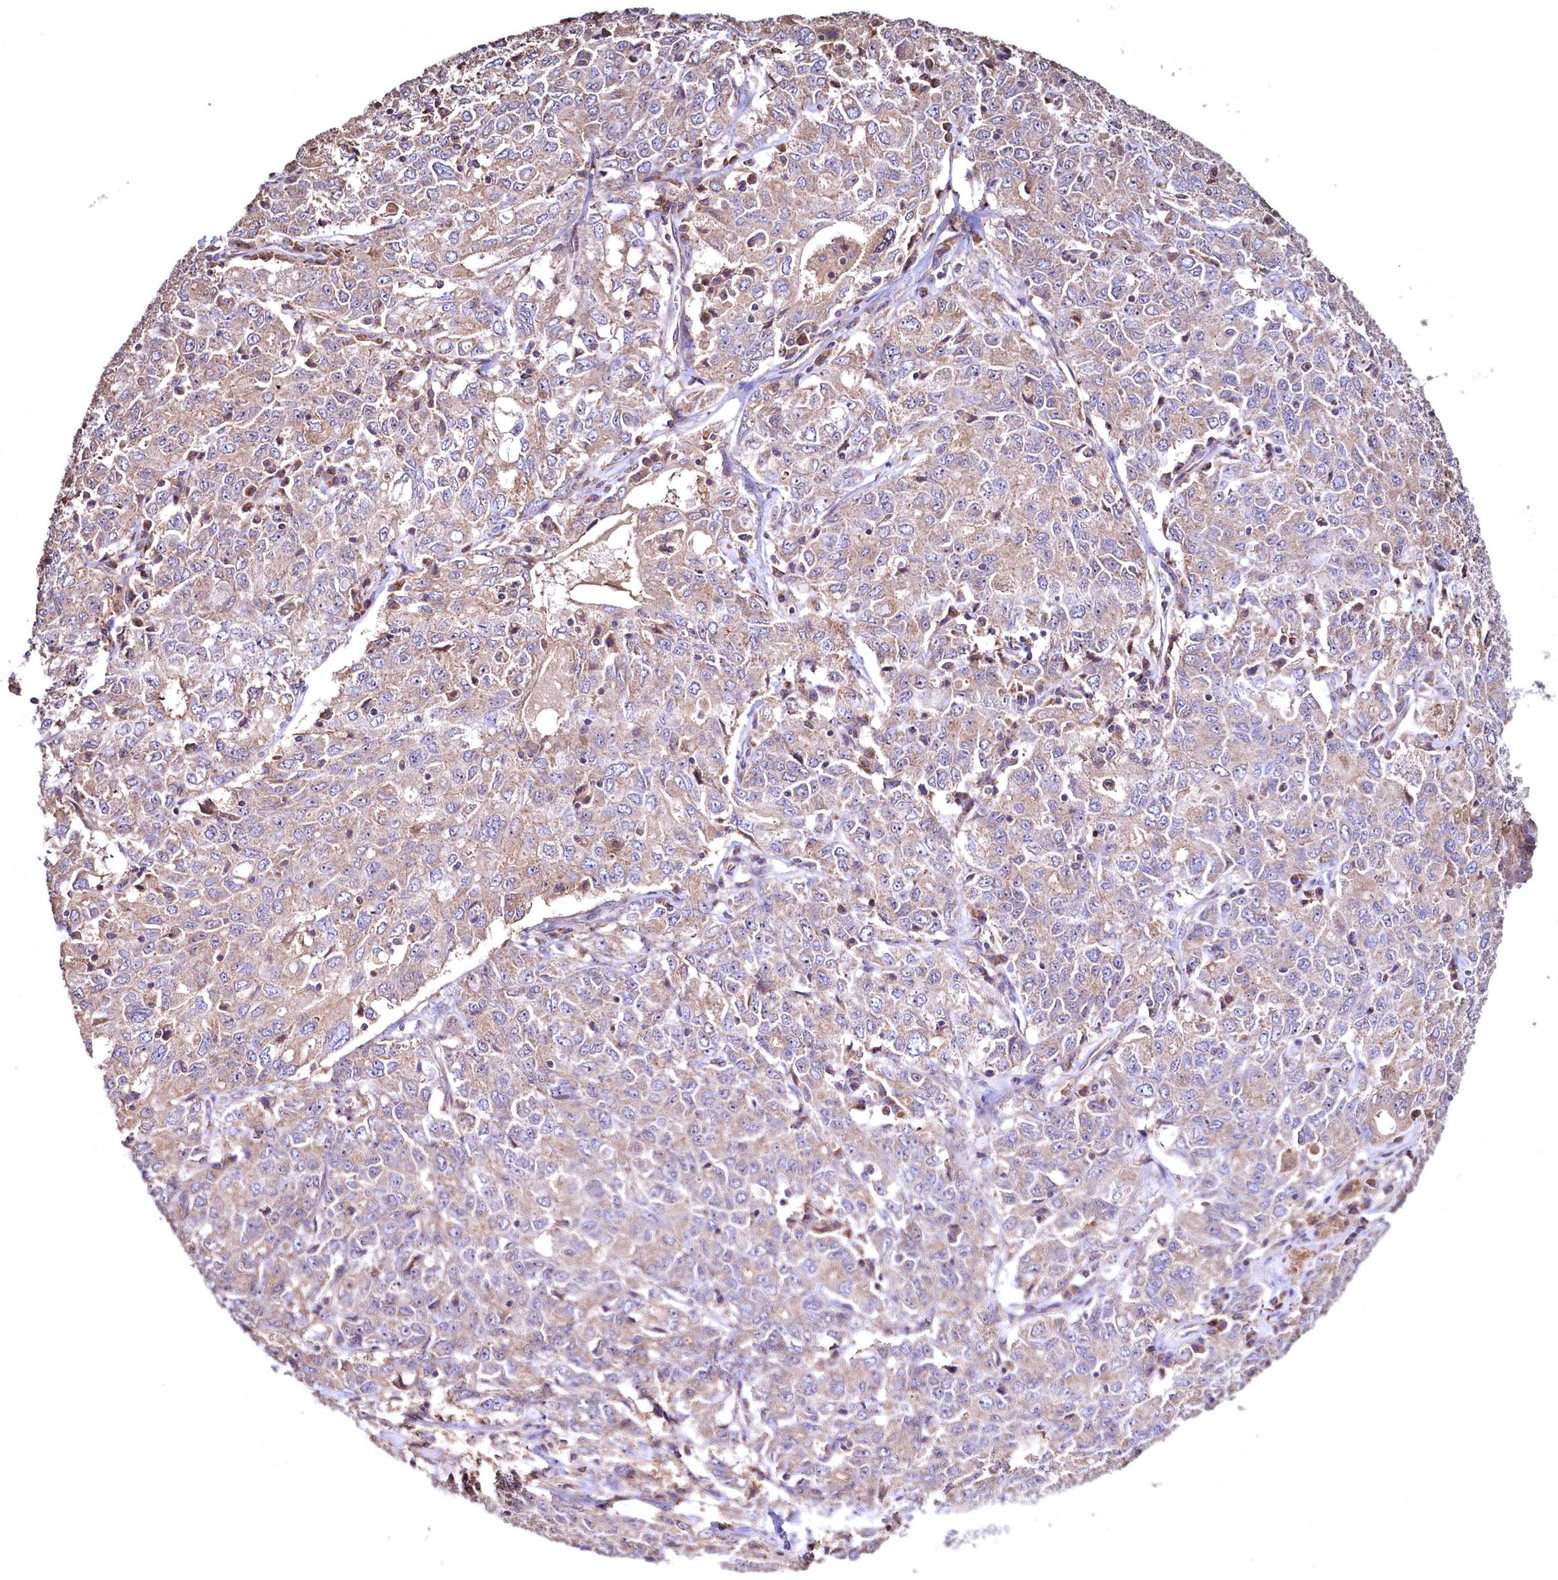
{"staining": {"intensity": "moderate", "quantity": ">75%", "location": "cytoplasmic/membranous"}, "tissue": "ovarian cancer", "cell_type": "Tumor cells", "image_type": "cancer", "snomed": [{"axis": "morphology", "description": "Carcinoma, endometroid"}, {"axis": "topography", "description": "Ovary"}], "caption": "Protein expression analysis of human ovarian cancer (endometroid carcinoma) reveals moderate cytoplasmic/membranous staining in approximately >75% of tumor cells.", "gene": "TBCEL", "patient": {"sex": "female", "age": 62}}